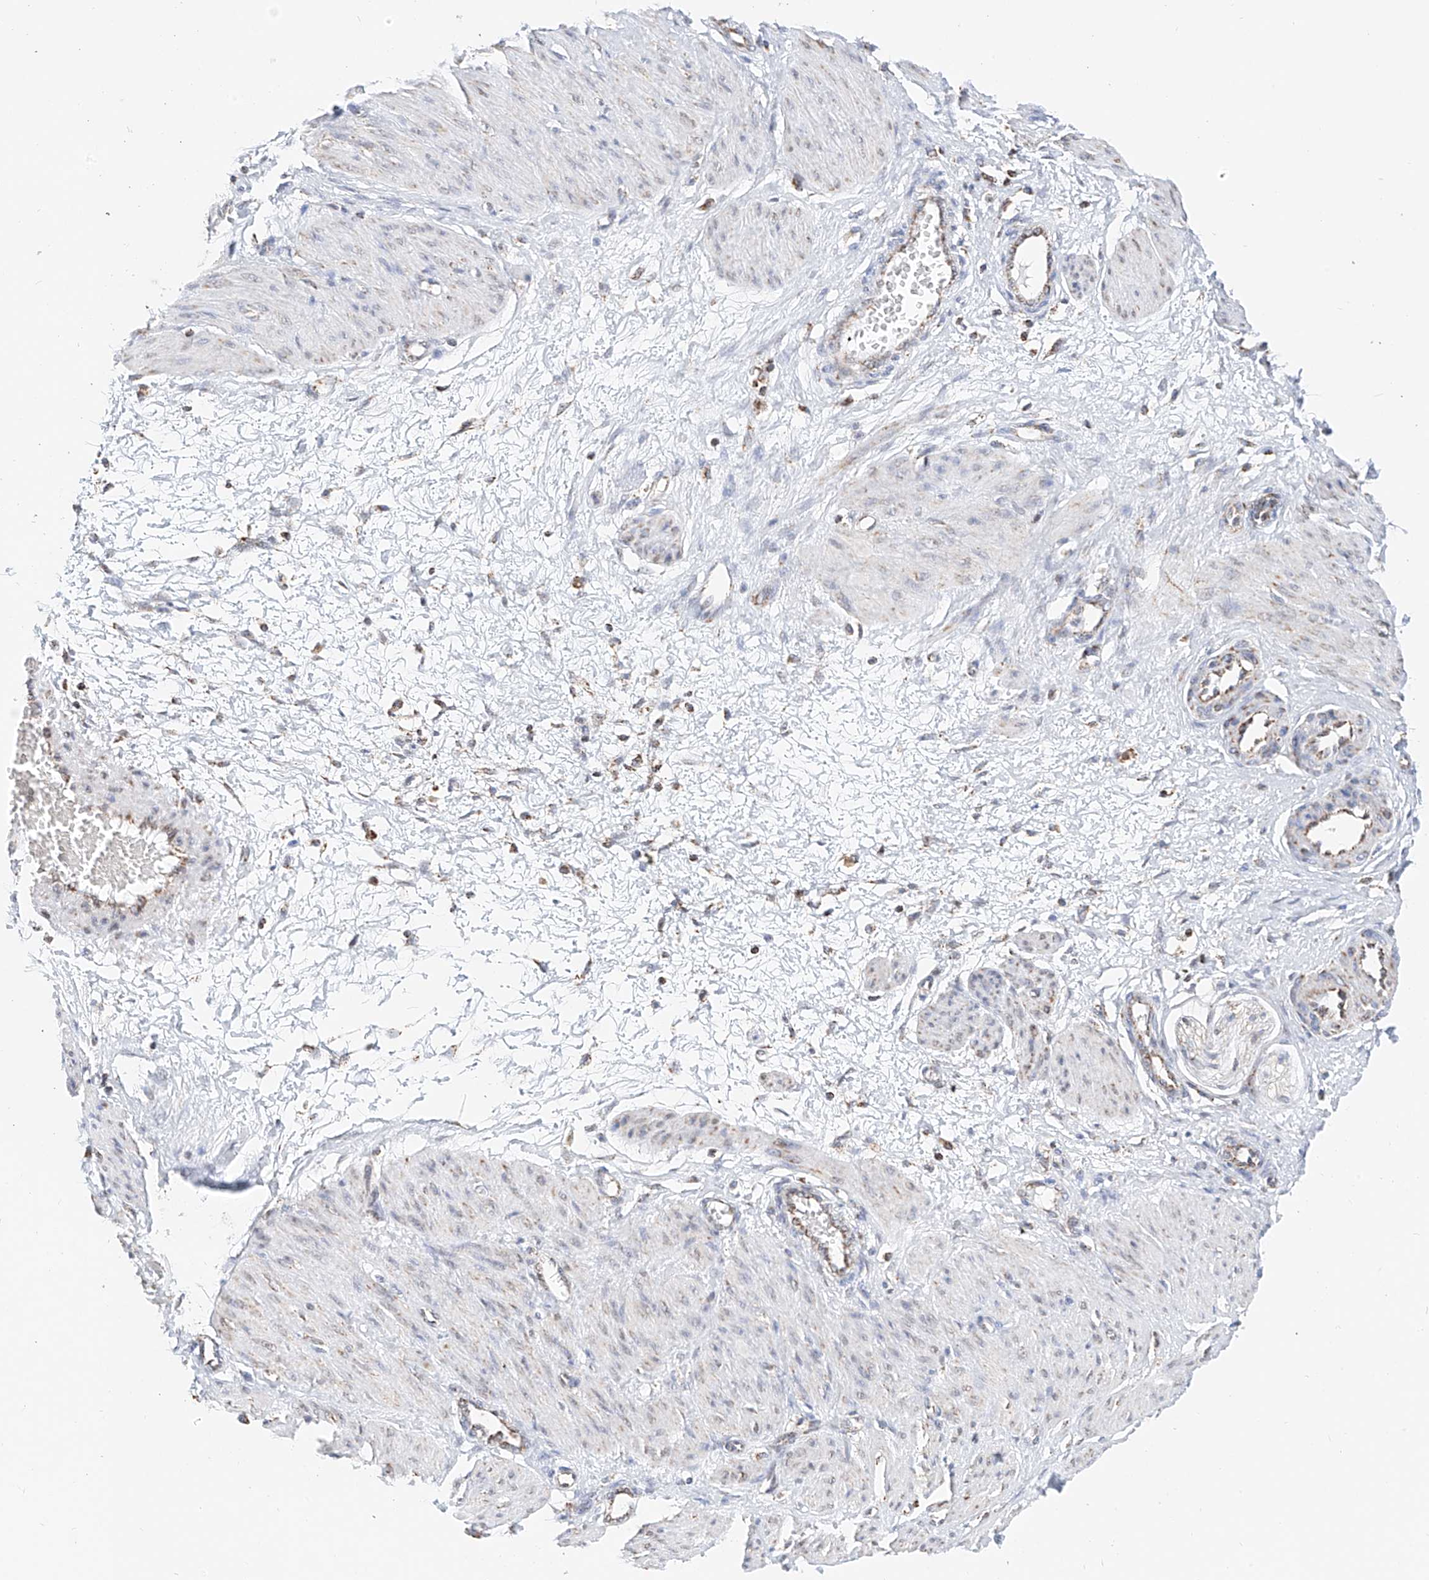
{"staining": {"intensity": "weak", "quantity": "<25%", "location": "cytoplasmic/membranous"}, "tissue": "smooth muscle", "cell_type": "Smooth muscle cells", "image_type": "normal", "snomed": [{"axis": "morphology", "description": "Normal tissue, NOS"}, {"axis": "topography", "description": "Endometrium"}], "caption": "Immunohistochemistry (IHC) image of benign smooth muscle stained for a protein (brown), which demonstrates no positivity in smooth muscle cells.", "gene": "NALCN", "patient": {"sex": "female", "age": 33}}